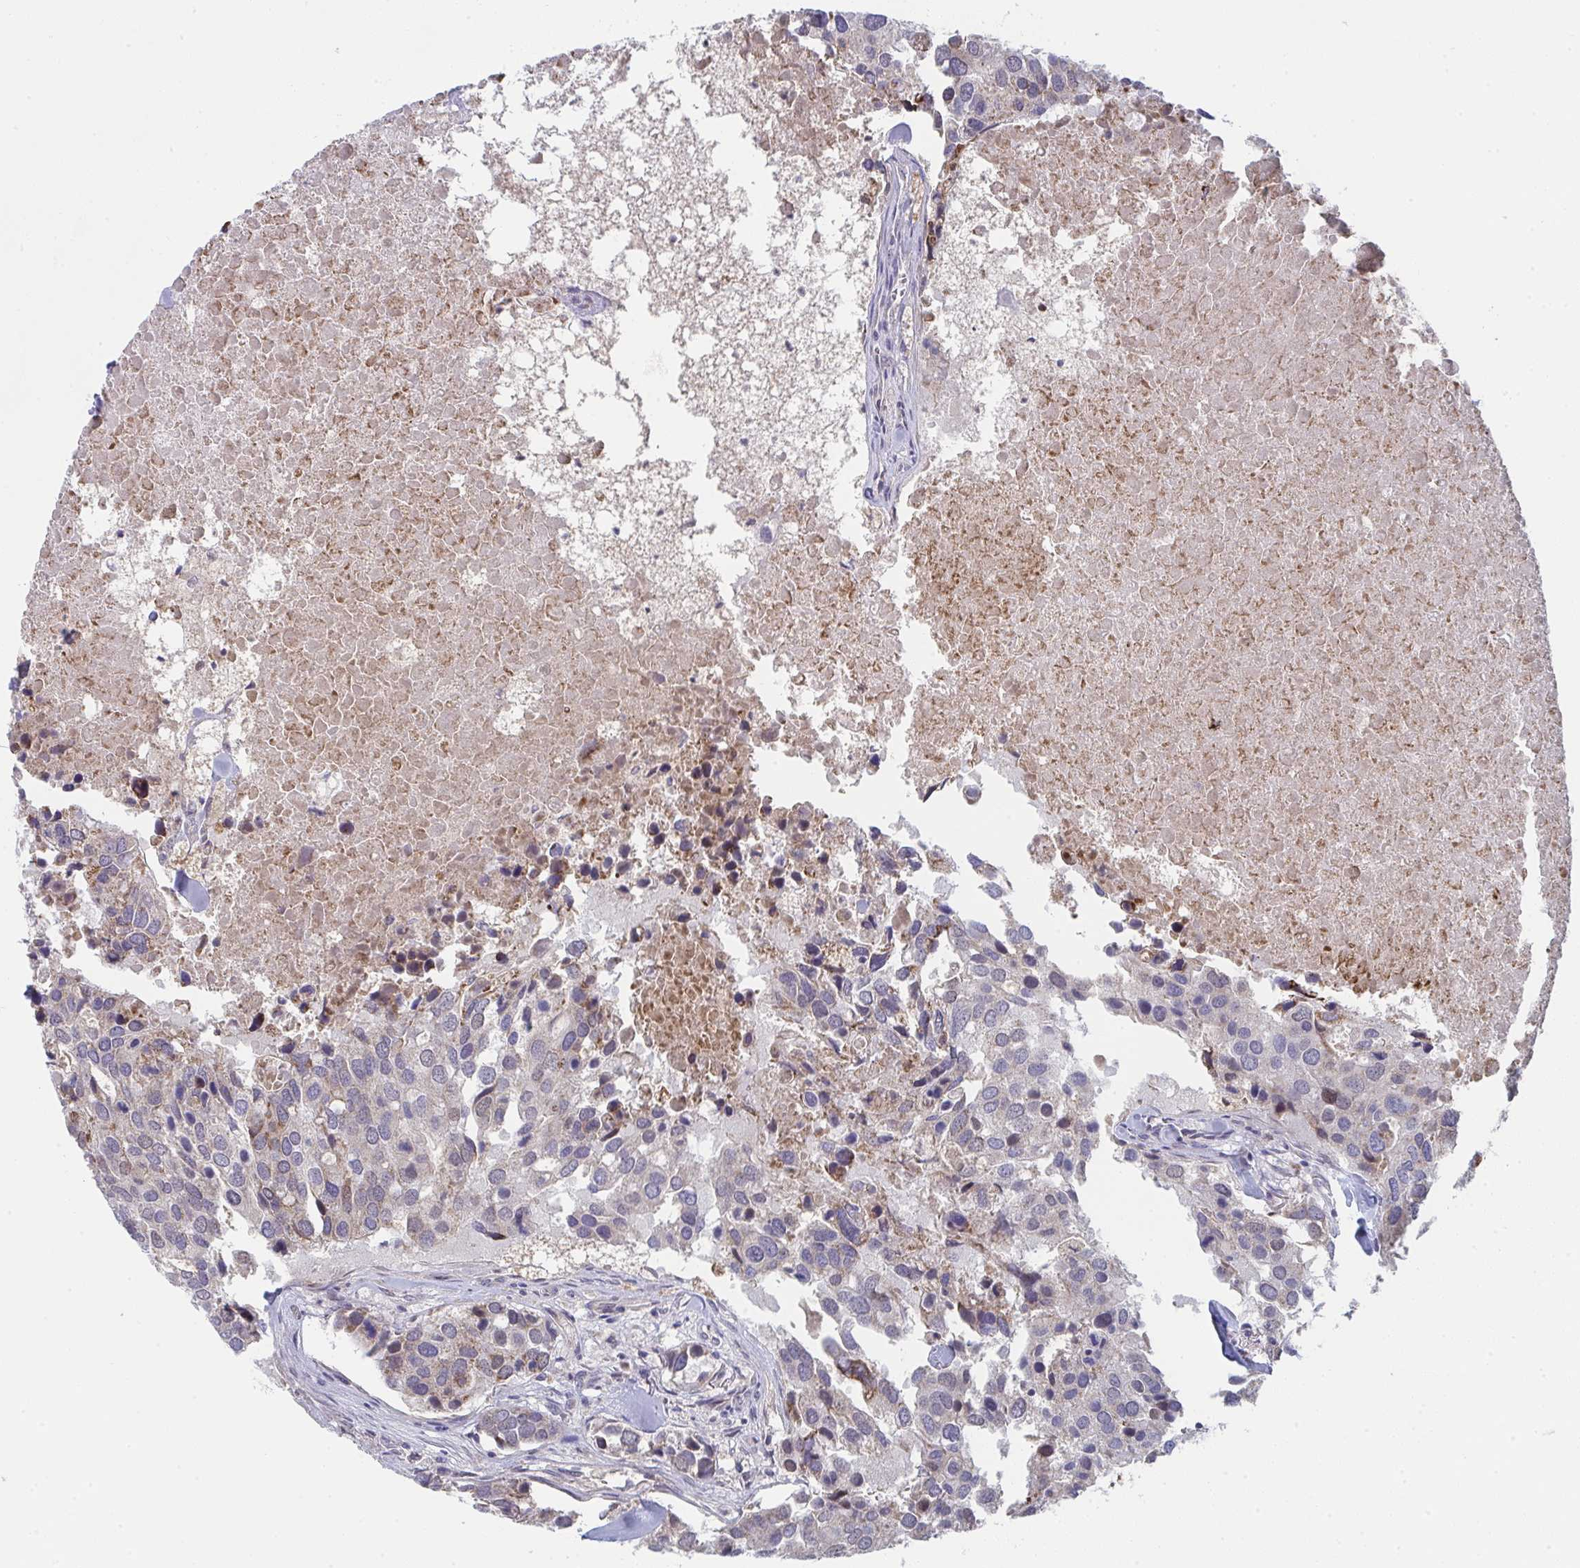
{"staining": {"intensity": "moderate", "quantity": "<25%", "location": "cytoplasmic/membranous"}, "tissue": "breast cancer", "cell_type": "Tumor cells", "image_type": "cancer", "snomed": [{"axis": "morphology", "description": "Duct carcinoma"}, {"axis": "topography", "description": "Breast"}], "caption": "Human breast cancer stained with a brown dye reveals moderate cytoplasmic/membranous positive staining in about <25% of tumor cells.", "gene": "VWDE", "patient": {"sex": "female", "age": 83}}